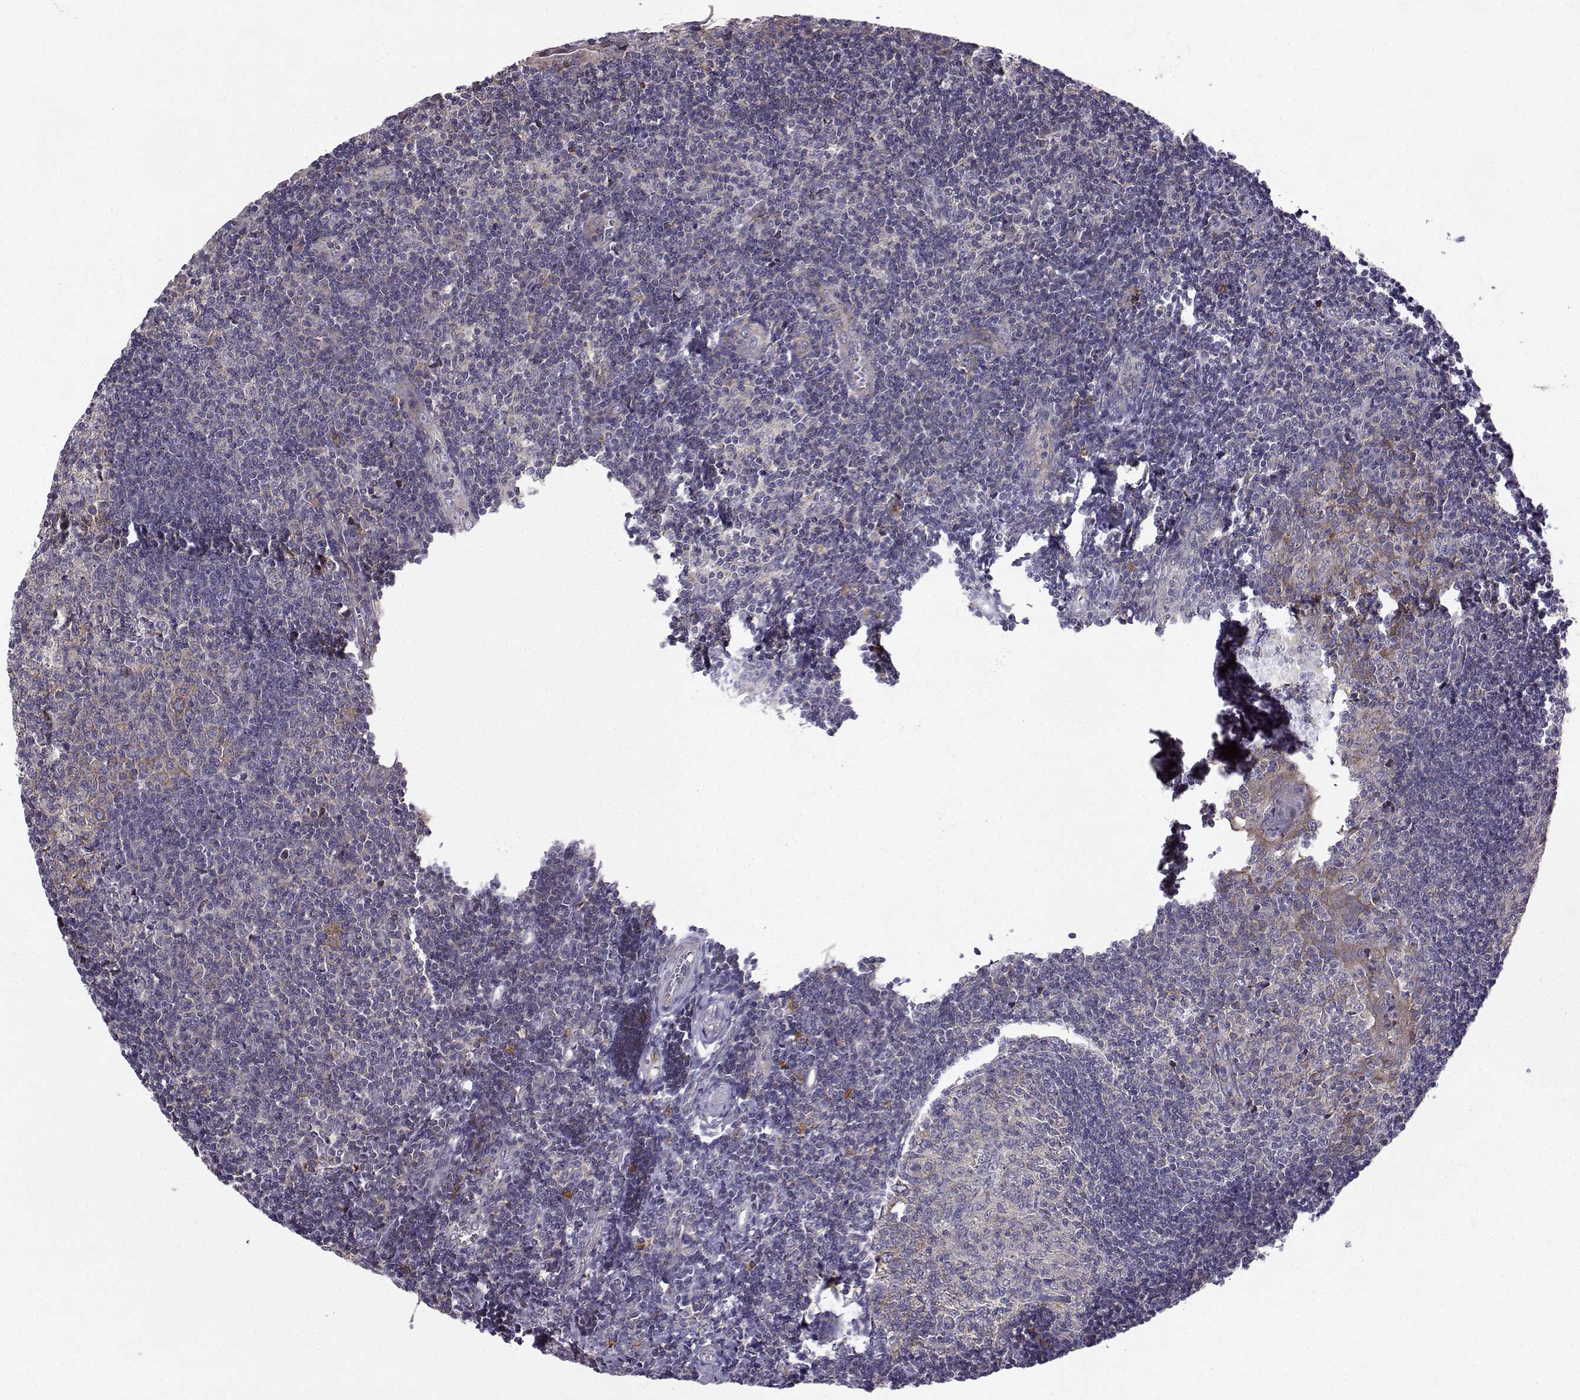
{"staining": {"intensity": "negative", "quantity": "none", "location": "none"}, "tissue": "tonsil", "cell_type": "Germinal center cells", "image_type": "normal", "snomed": [{"axis": "morphology", "description": "Normal tissue, NOS"}, {"axis": "topography", "description": "Tonsil"}], "caption": "The histopathology image exhibits no staining of germinal center cells in unremarkable tonsil. (Brightfield microscopy of DAB (3,3'-diaminobenzidine) IHC at high magnification).", "gene": "STXBP5", "patient": {"sex": "female", "age": 13}}